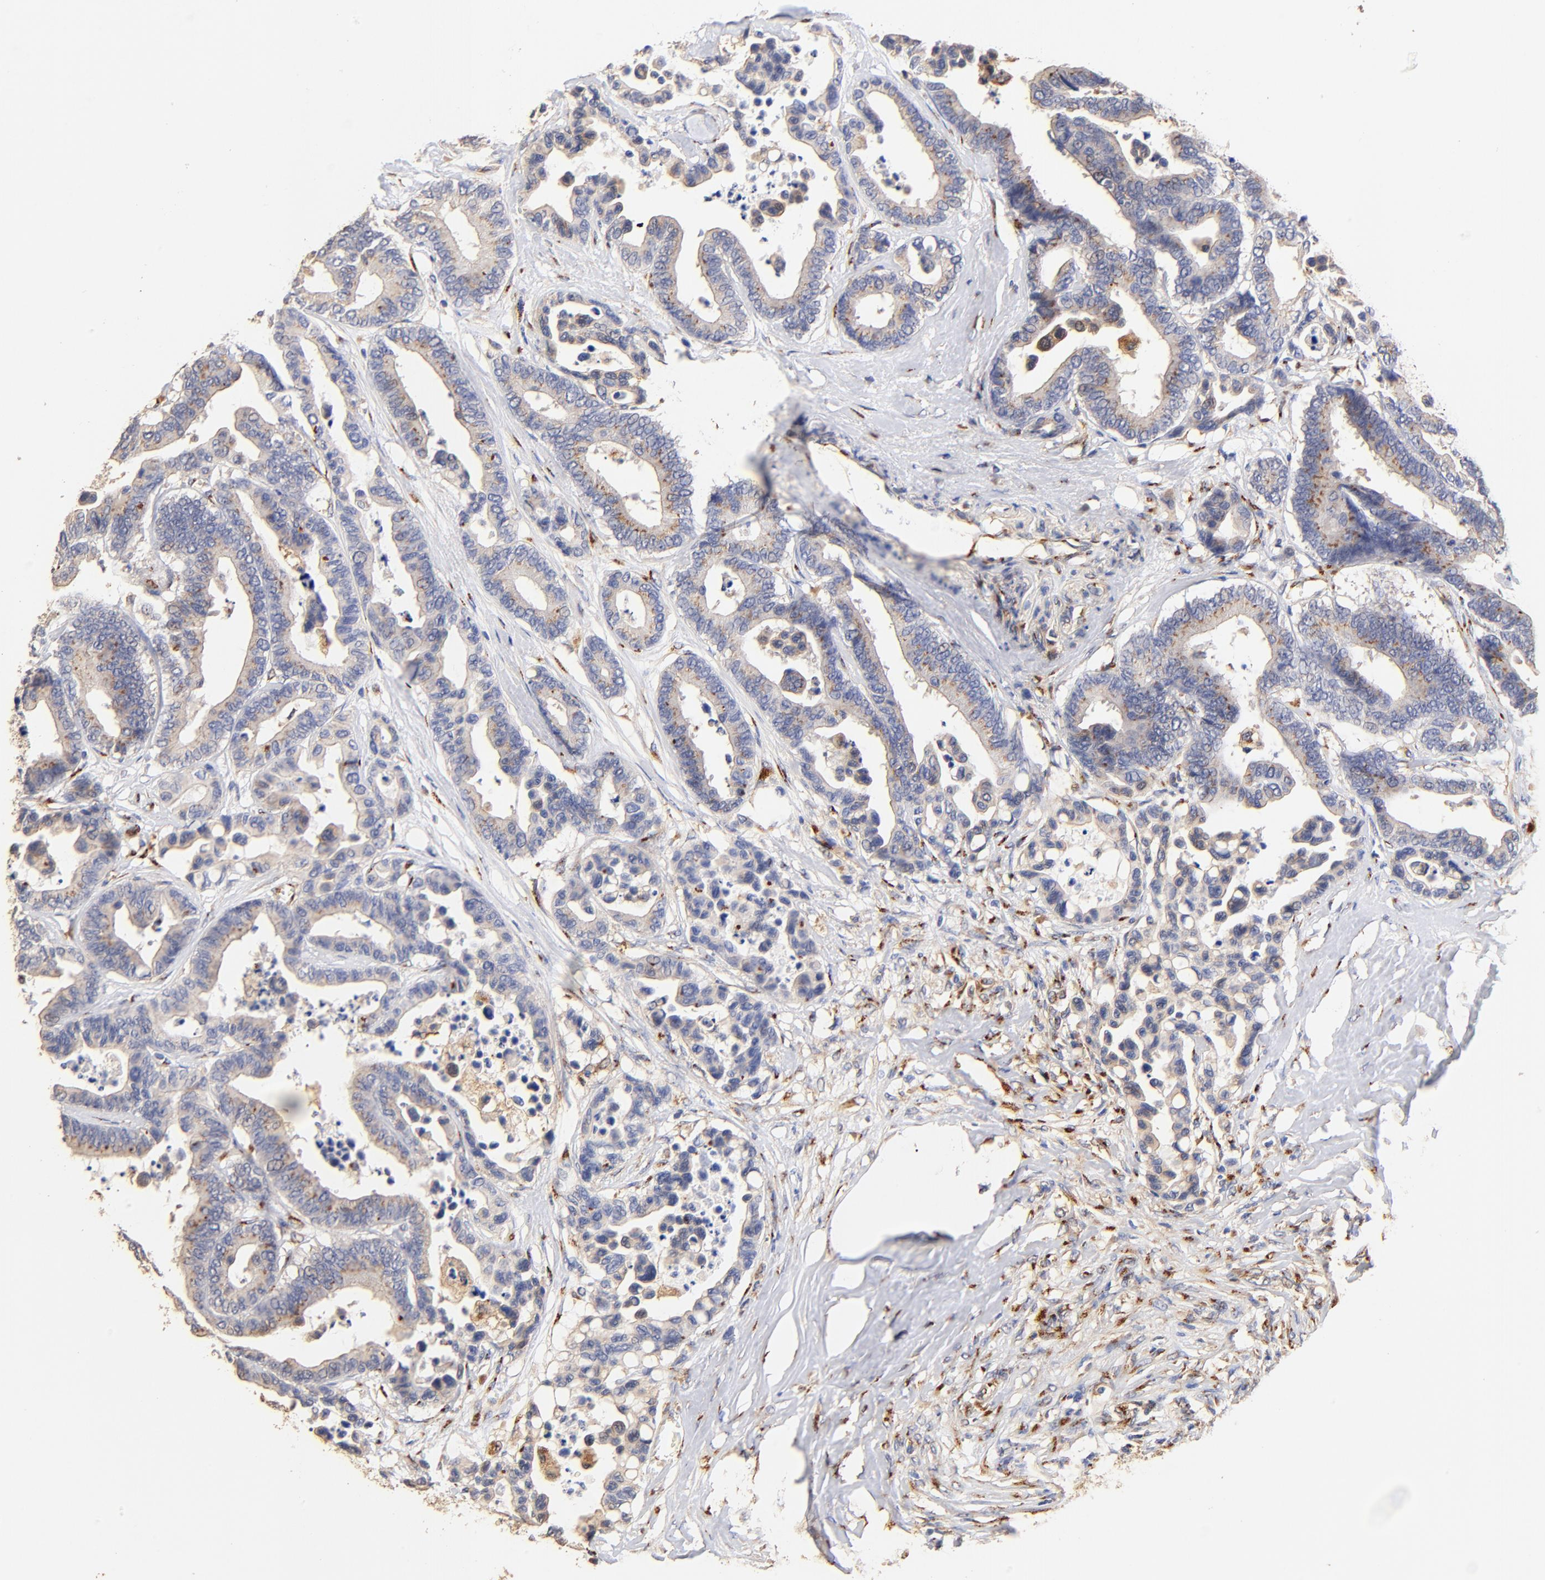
{"staining": {"intensity": "weak", "quantity": "<25%", "location": "cytoplasmic/membranous"}, "tissue": "colorectal cancer", "cell_type": "Tumor cells", "image_type": "cancer", "snomed": [{"axis": "morphology", "description": "Adenocarcinoma, NOS"}, {"axis": "topography", "description": "Colon"}], "caption": "Protein analysis of colorectal cancer reveals no significant staining in tumor cells.", "gene": "FMNL3", "patient": {"sex": "male", "age": 82}}